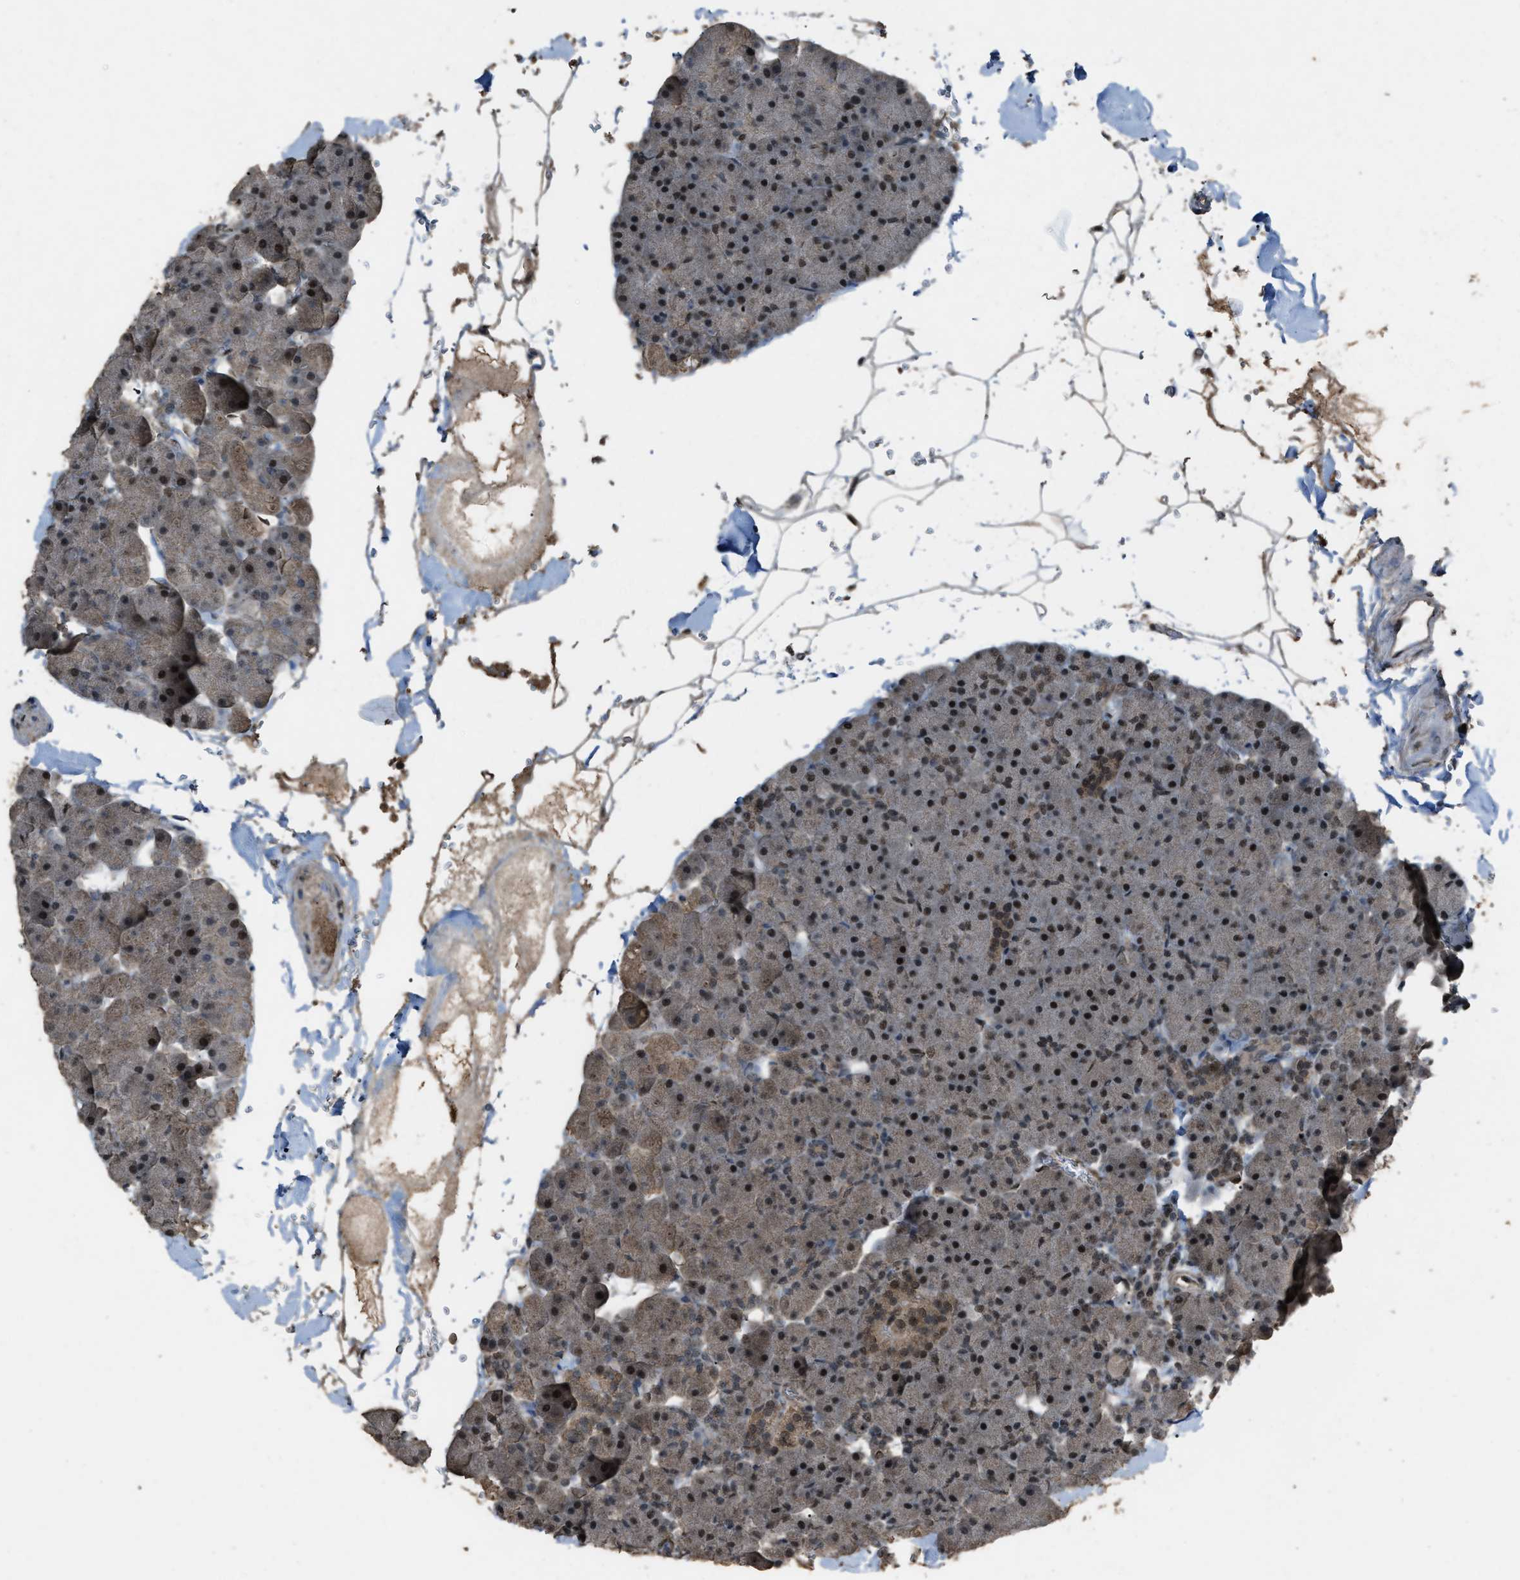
{"staining": {"intensity": "strong", "quantity": ">75%", "location": "nuclear"}, "tissue": "pancreas", "cell_type": "Exocrine glandular cells", "image_type": "normal", "snomed": [{"axis": "morphology", "description": "Normal tissue, NOS"}, {"axis": "topography", "description": "Pancreas"}], "caption": "Immunohistochemical staining of benign human pancreas reveals high levels of strong nuclear expression in approximately >75% of exocrine glandular cells. (DAB (3,3'-diaminobenzidine) = brown stain, brightfield microscopy at high magnification).", "gene": "SERTAD2", "patient": {"sex": "male", "age": 35}}